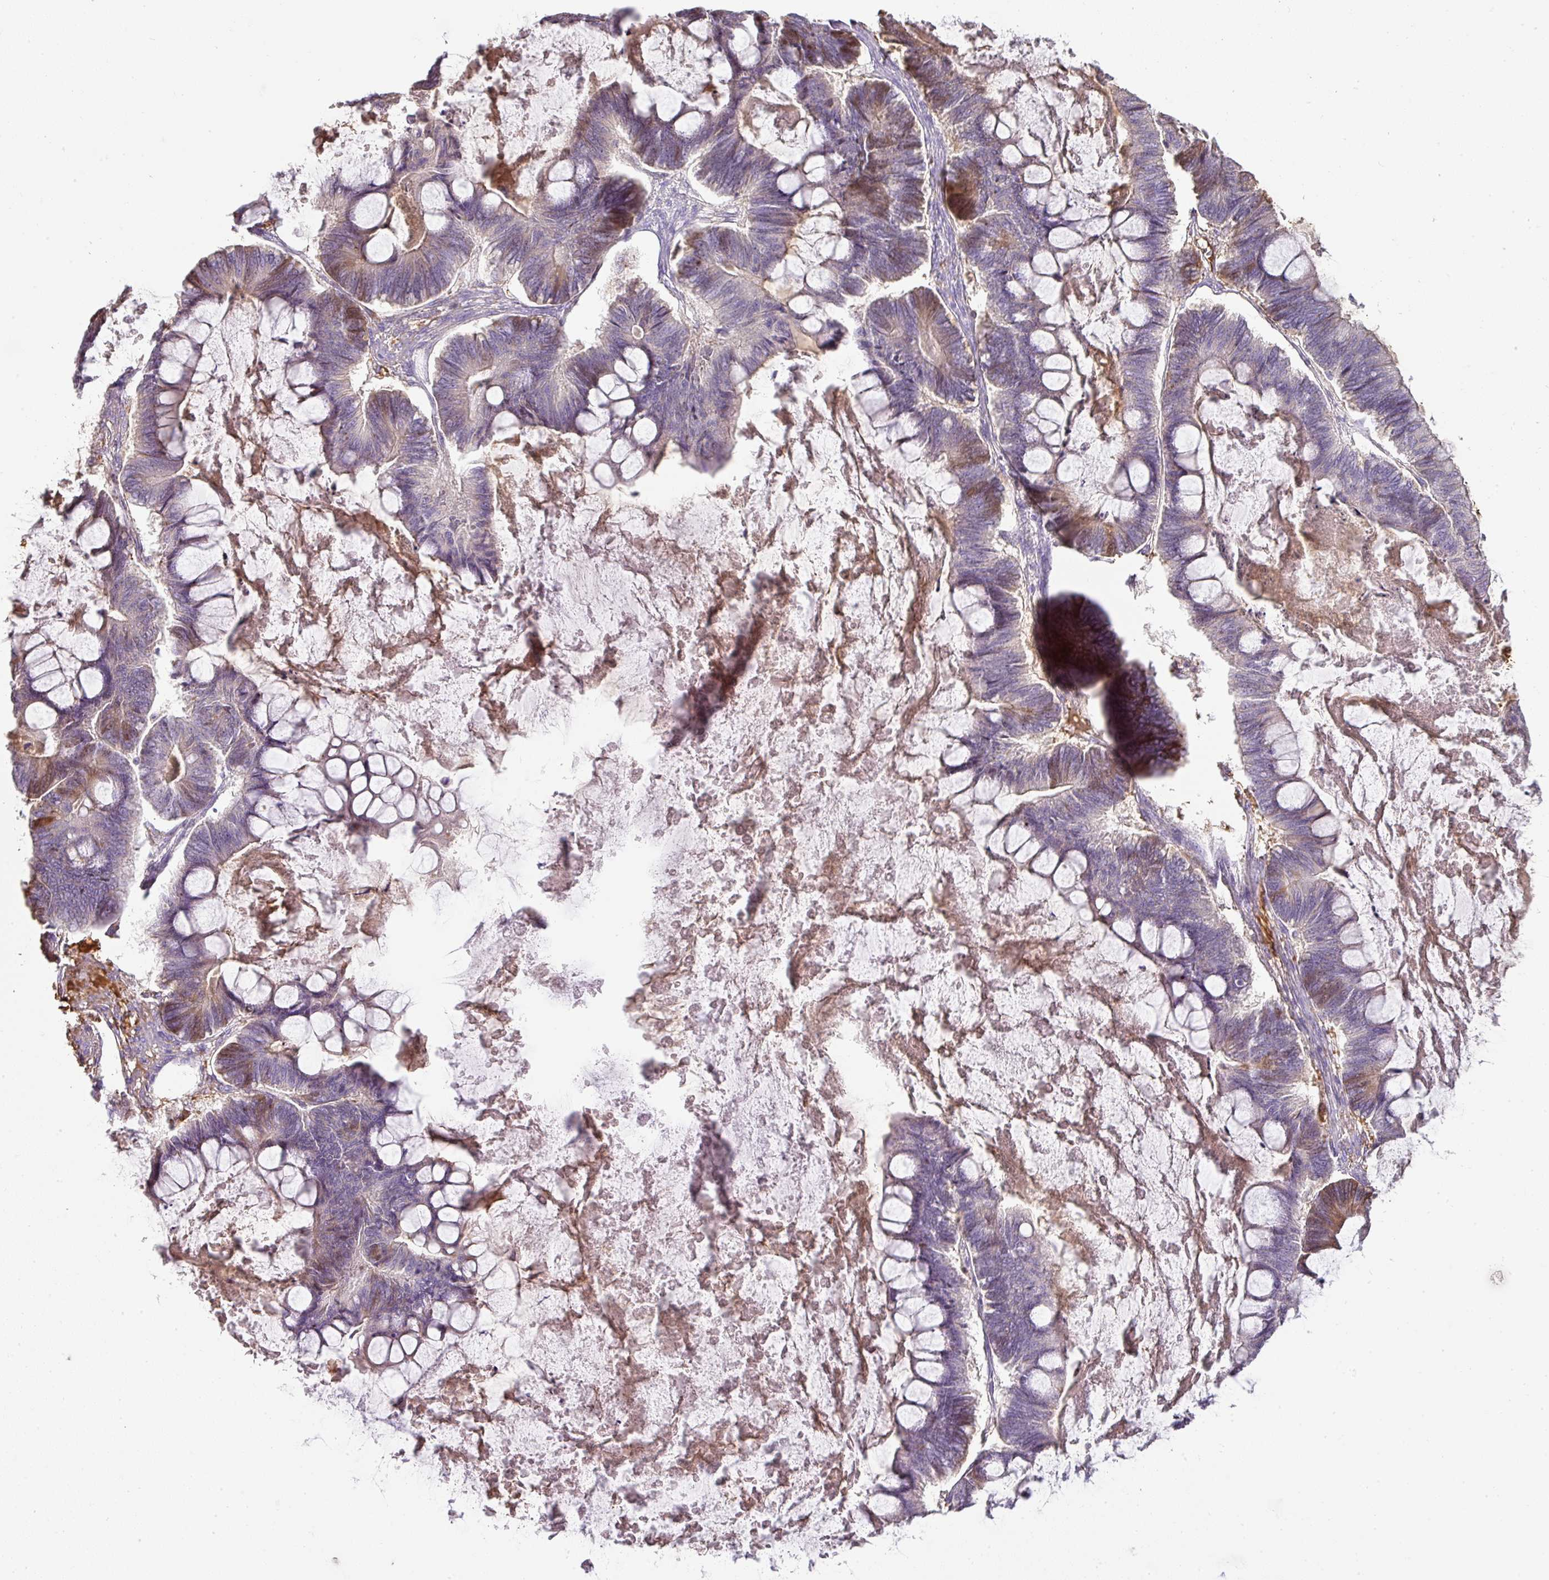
{"staining": {"intensity": "weak", "quantity": "<25%", "location": "cytoplasmic/membranous"}, "tissue": "ovarian cancer", "cell_type": "Tumor cells", "image_type": "cancer", "snomed": [{"axis": "morphology", "description": "Cystadenocarcinoma, mucinous, NOS"}, {"axis": "topography", "description": "Ovary"}], "caption": "Immunohistochemical staining of ovarian mucinous cystadenocarcinoma displays no significant positivity in tumor cells. (Brightfield microscopy of DAB (3,3'-diaminobenzidine) immunohistochemistry at high magnification).", "gene": "CCZ1", "patient": {"sex": "female", "age": 61}}